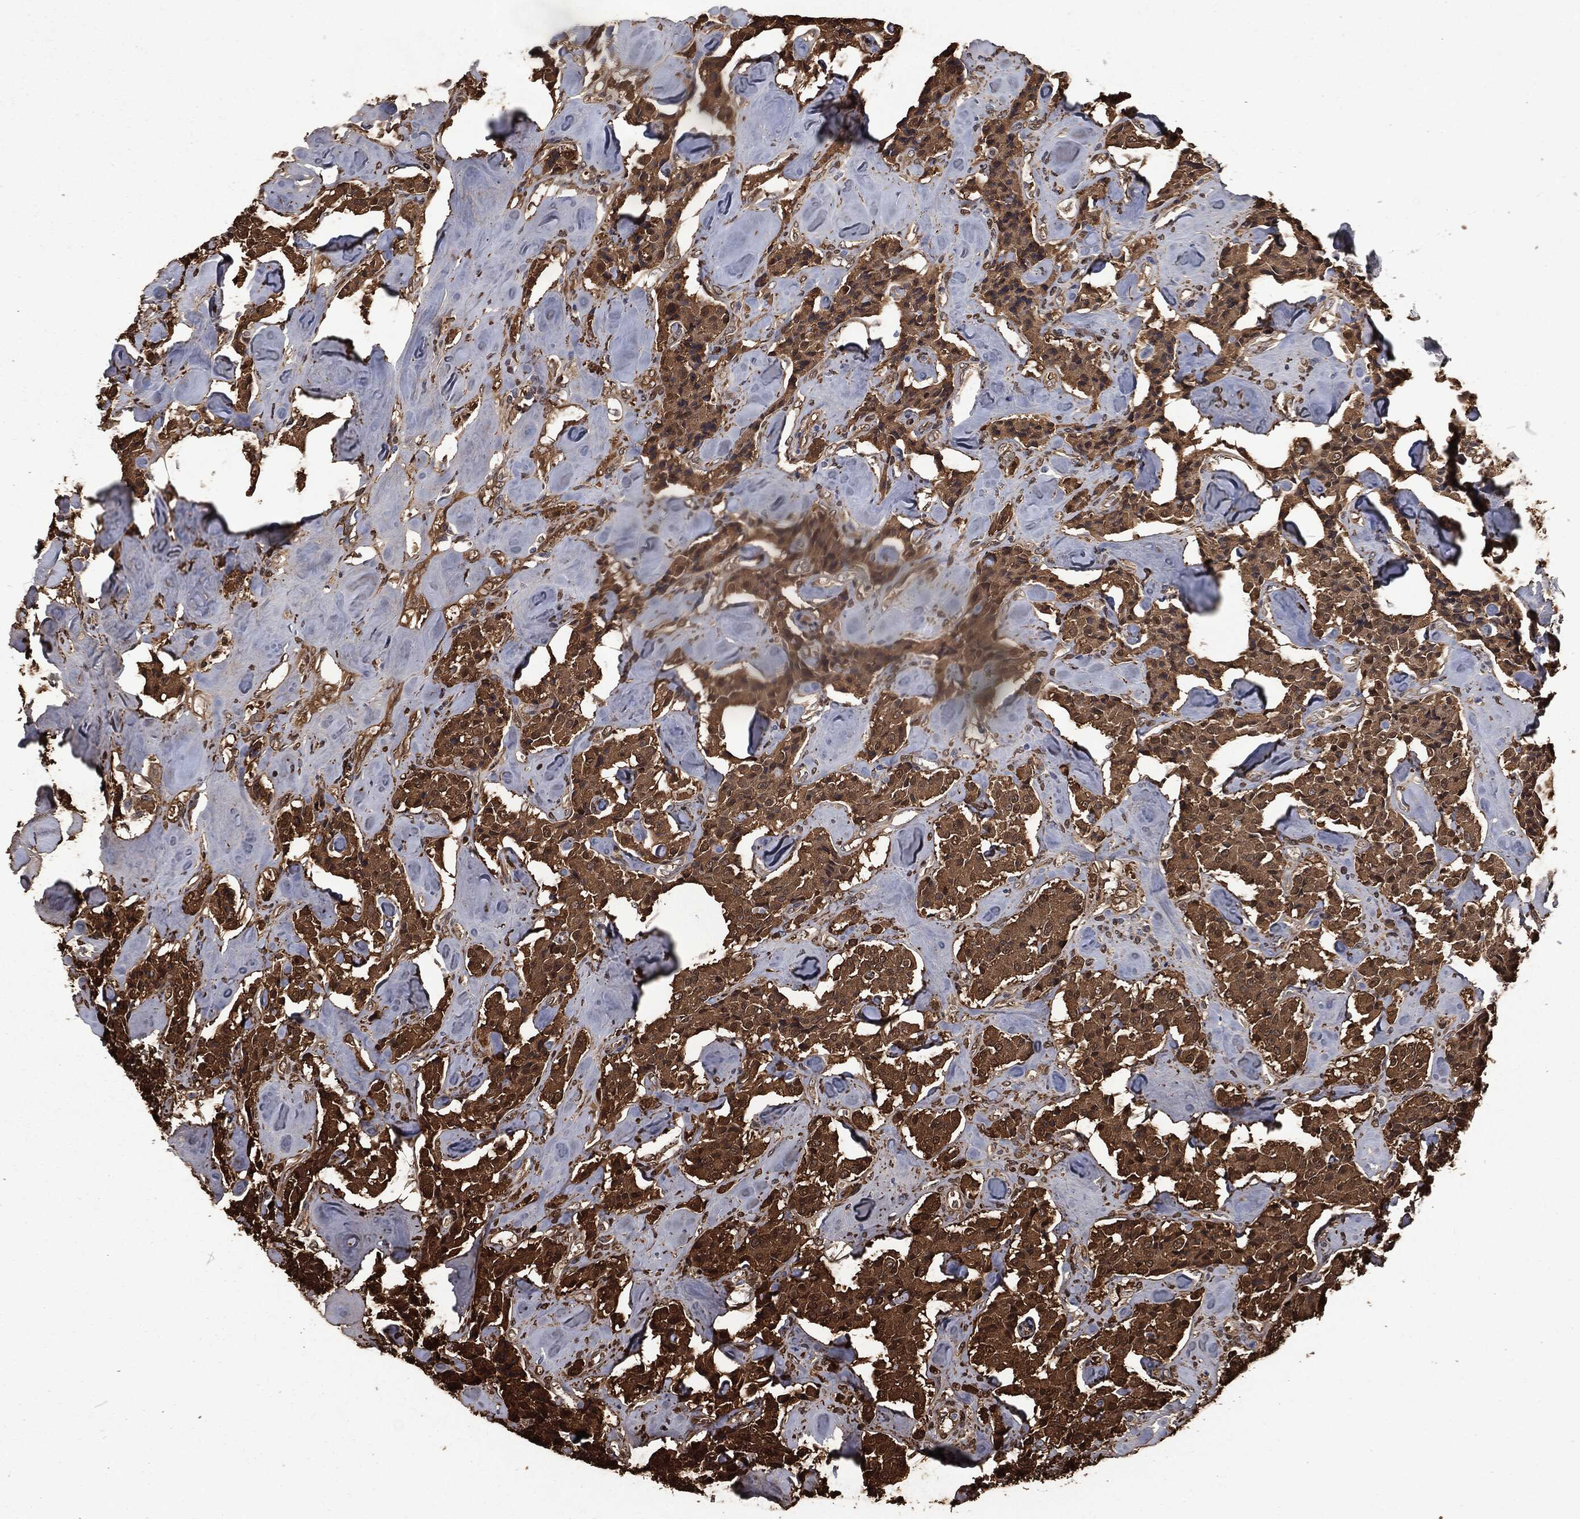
{"staining": {"intensity": "strong", "quantity": "25%-75%", "location": "cytoplasmic/membranous"}, "tissue": "carcinoid", "cell_type": "Tumor cells", "image_type": "cancer", "snomed": [{"axis": "morphology", "description": "Carcinoid, malignant, NOS"}, {"axis": "topography", "description": "Pancreas"}], "caption": "Tumor cells show high levels of strong cytoplasmic/membranous staining in about 25%-75% of cells in human carcinoid.", "gene": "PRDX4", "patient": {"sex": "male", "age": 41}}